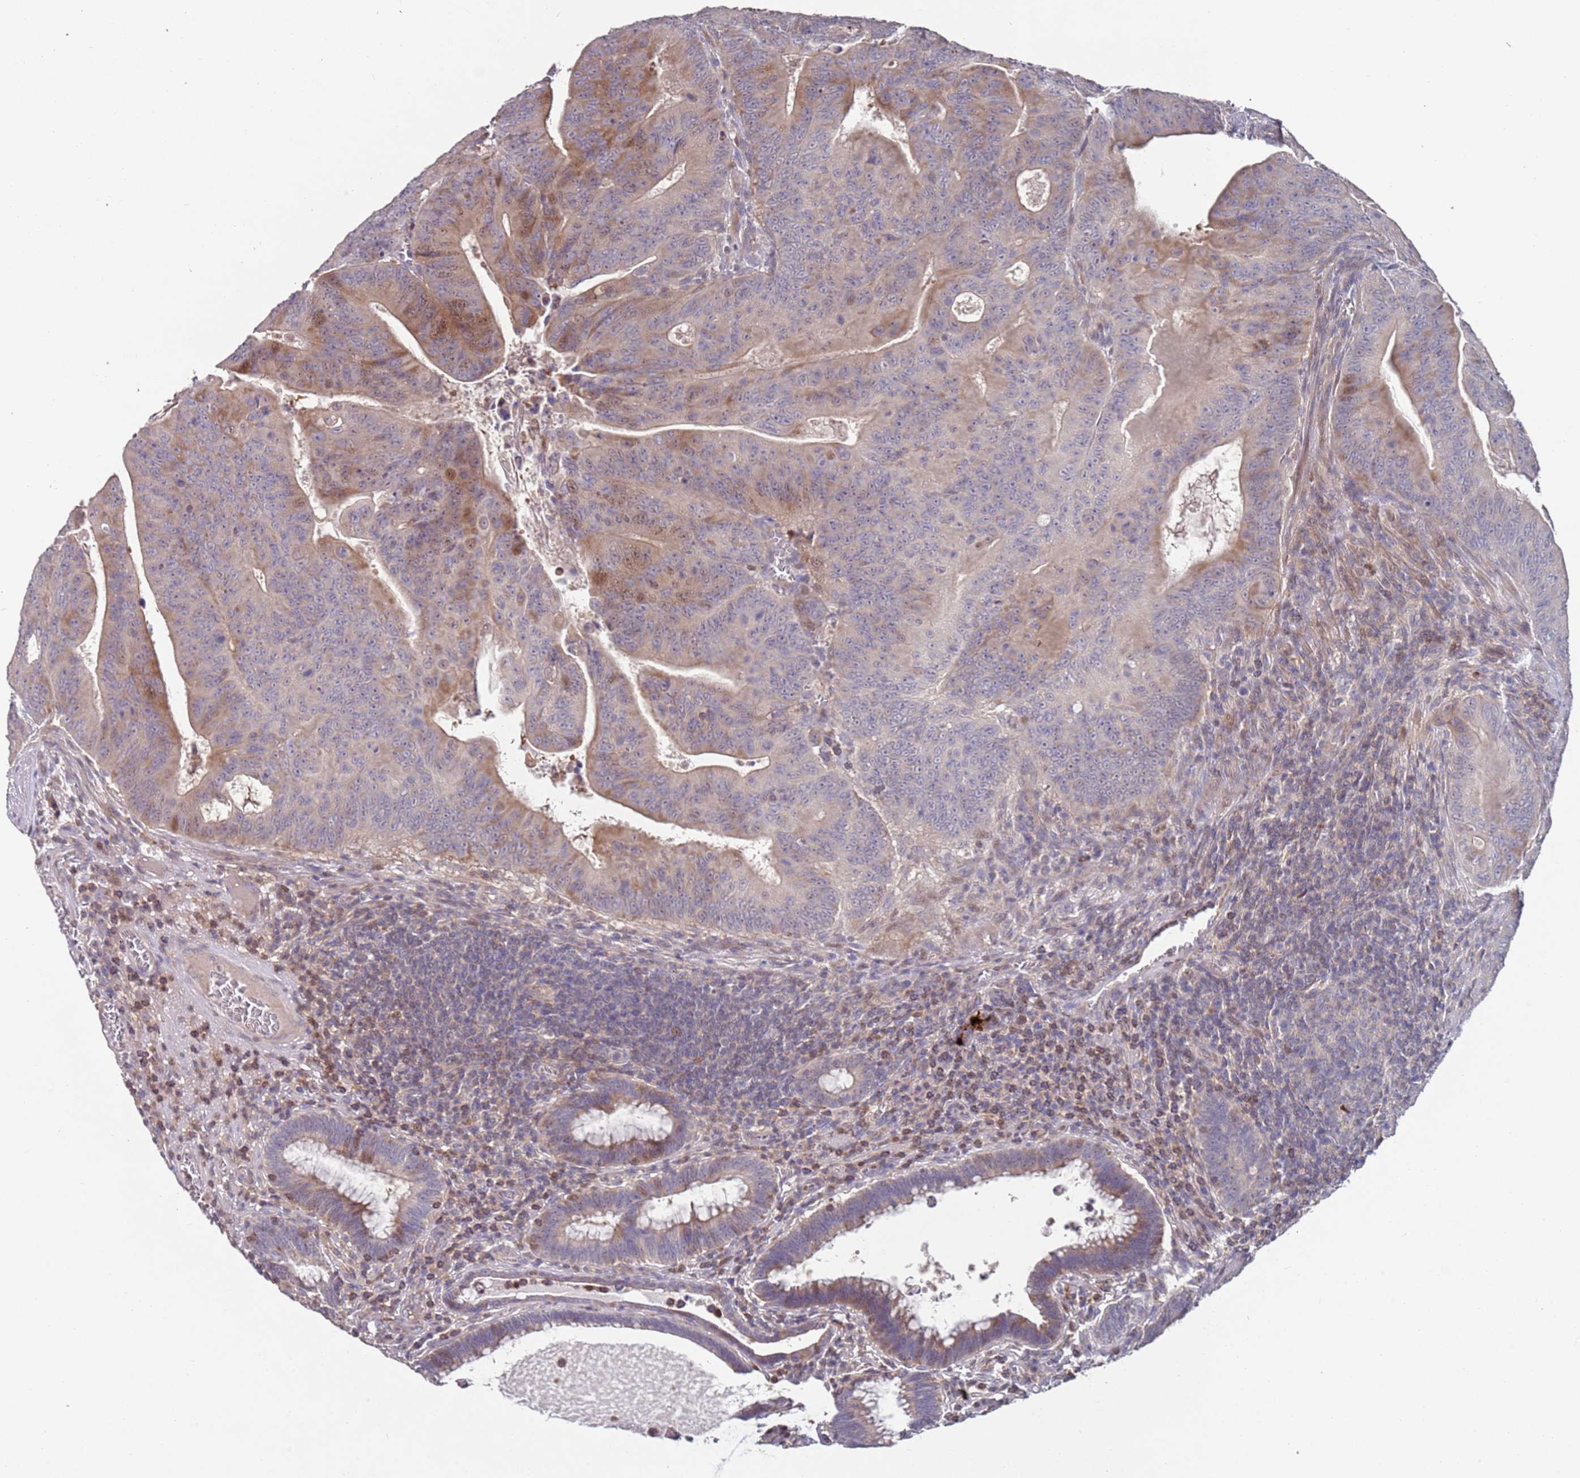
{"staining": {"intensity": "moderate", "quantity": "<25%", "location": "cytoplasmic/membranous,nuclear"}, "tissue": "colorectal cancer", "cell_type": "Tumor cells", "image_type": "cancer", "snomed": [{"axis": "morphology", "description": "Adenocarcinoma, NOS"}, {"axis": "topography", "description": "Rectum"}], "caption": "Immunohistochemical staining of human colorectal adenocarcinoma shows low levels of moderate cytoplasmic/membranous and nuclear staining in approximately <25% of tumor cells.", "gene": "LACC1", "patient": {"sex": "female", "age": 75}}